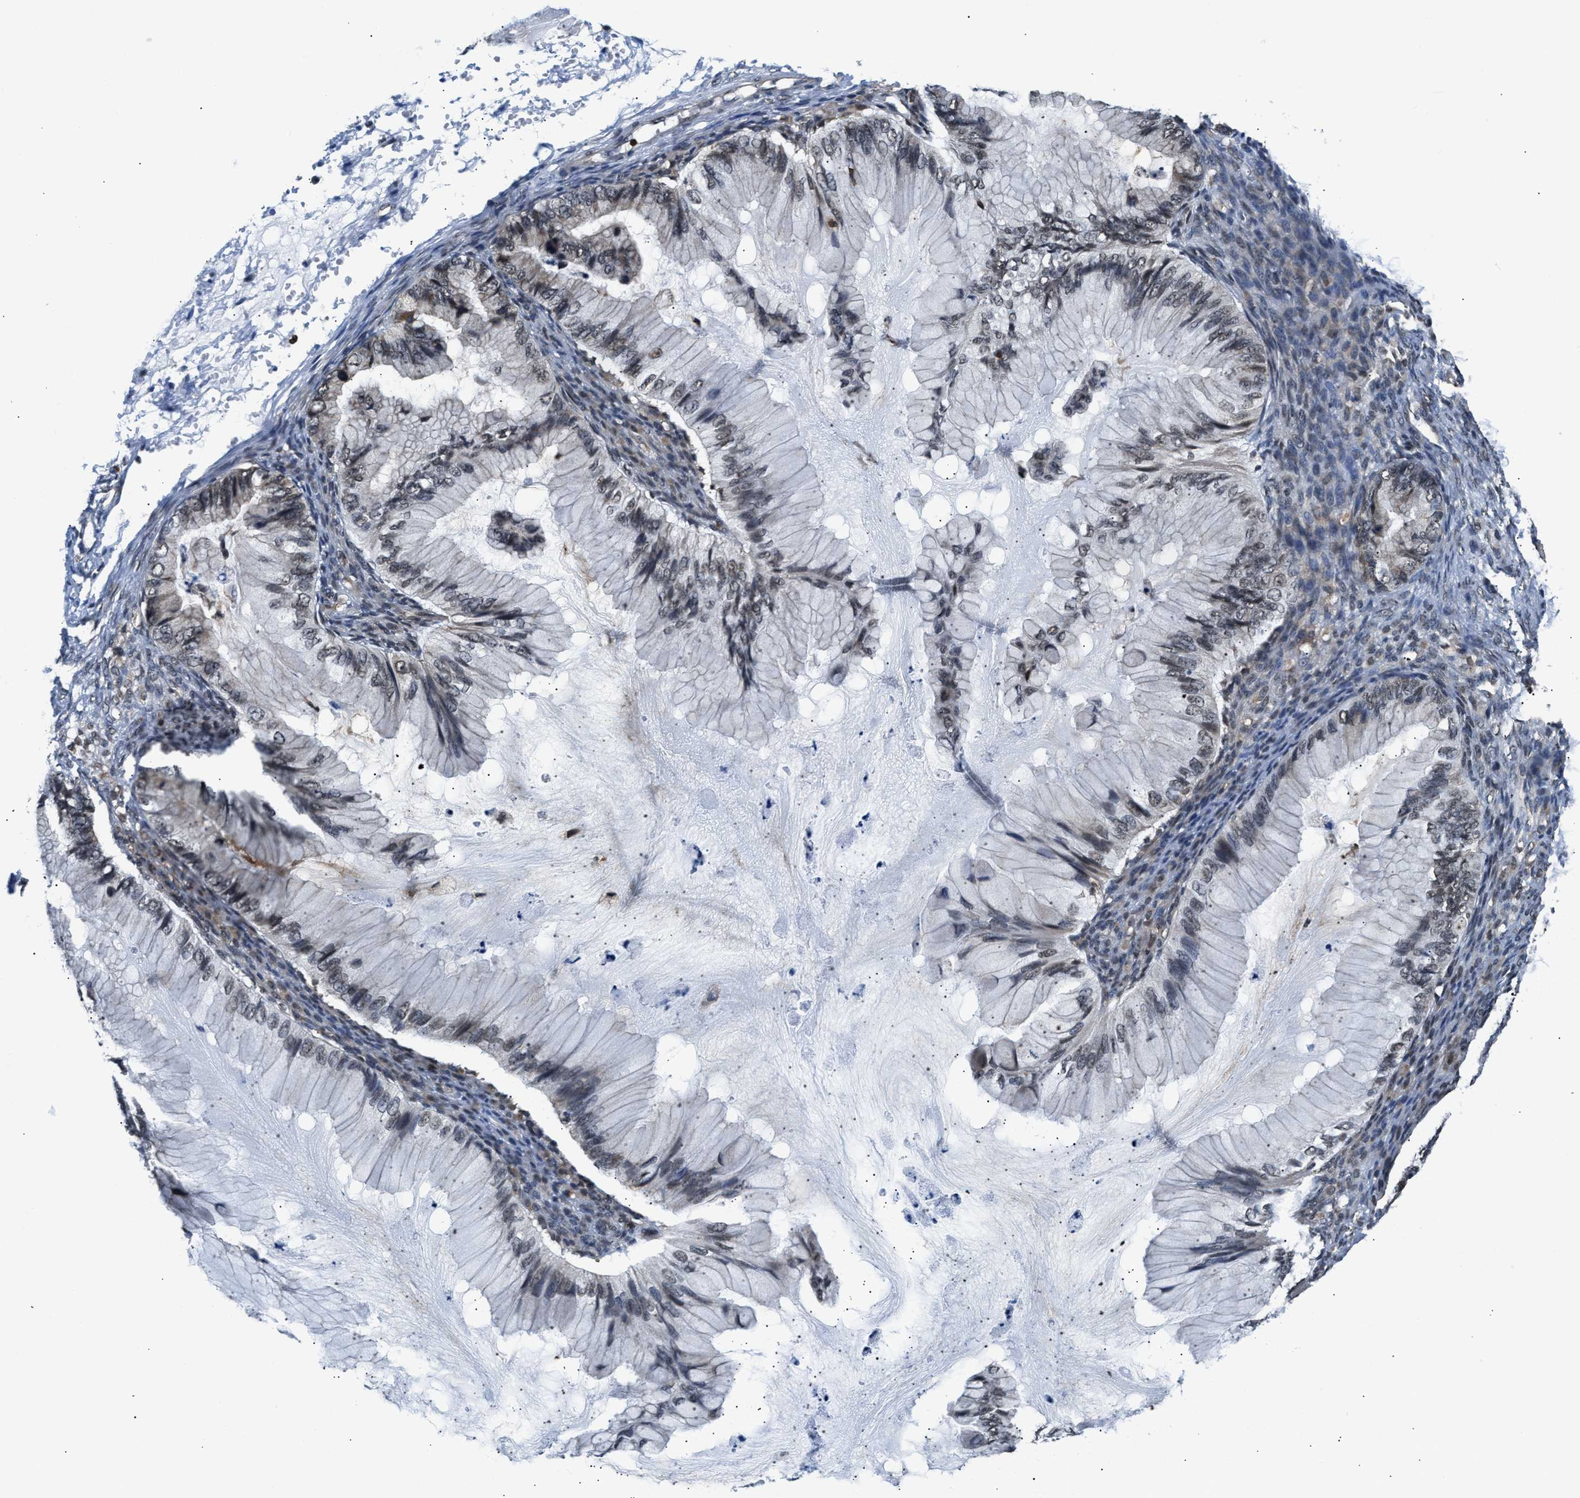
{"staining": {"intensity": "weak", "quantity": "<25%", "location": "cytoplasmic/membranous,nuclear"}, "tissue": "ovarian cancer", "cell_type": "Tumor cells", "image_type": "cancer", "snomed": [{"axis": "morphology", "description": "Cystadenocarcinoma, mucinous, NOS"}, {"axis": "topography", "description": "Ovary"}], "caption": "Immunohistochemistry image of neoplastic tissue: ovarian mucinous cystadenocarcinoma stained with DAB displays no significant protein positivity in tumor cells. Nuclei are stained in blue.", "gene": "STK10", "patient": {"sex": "female", "age": 36}}